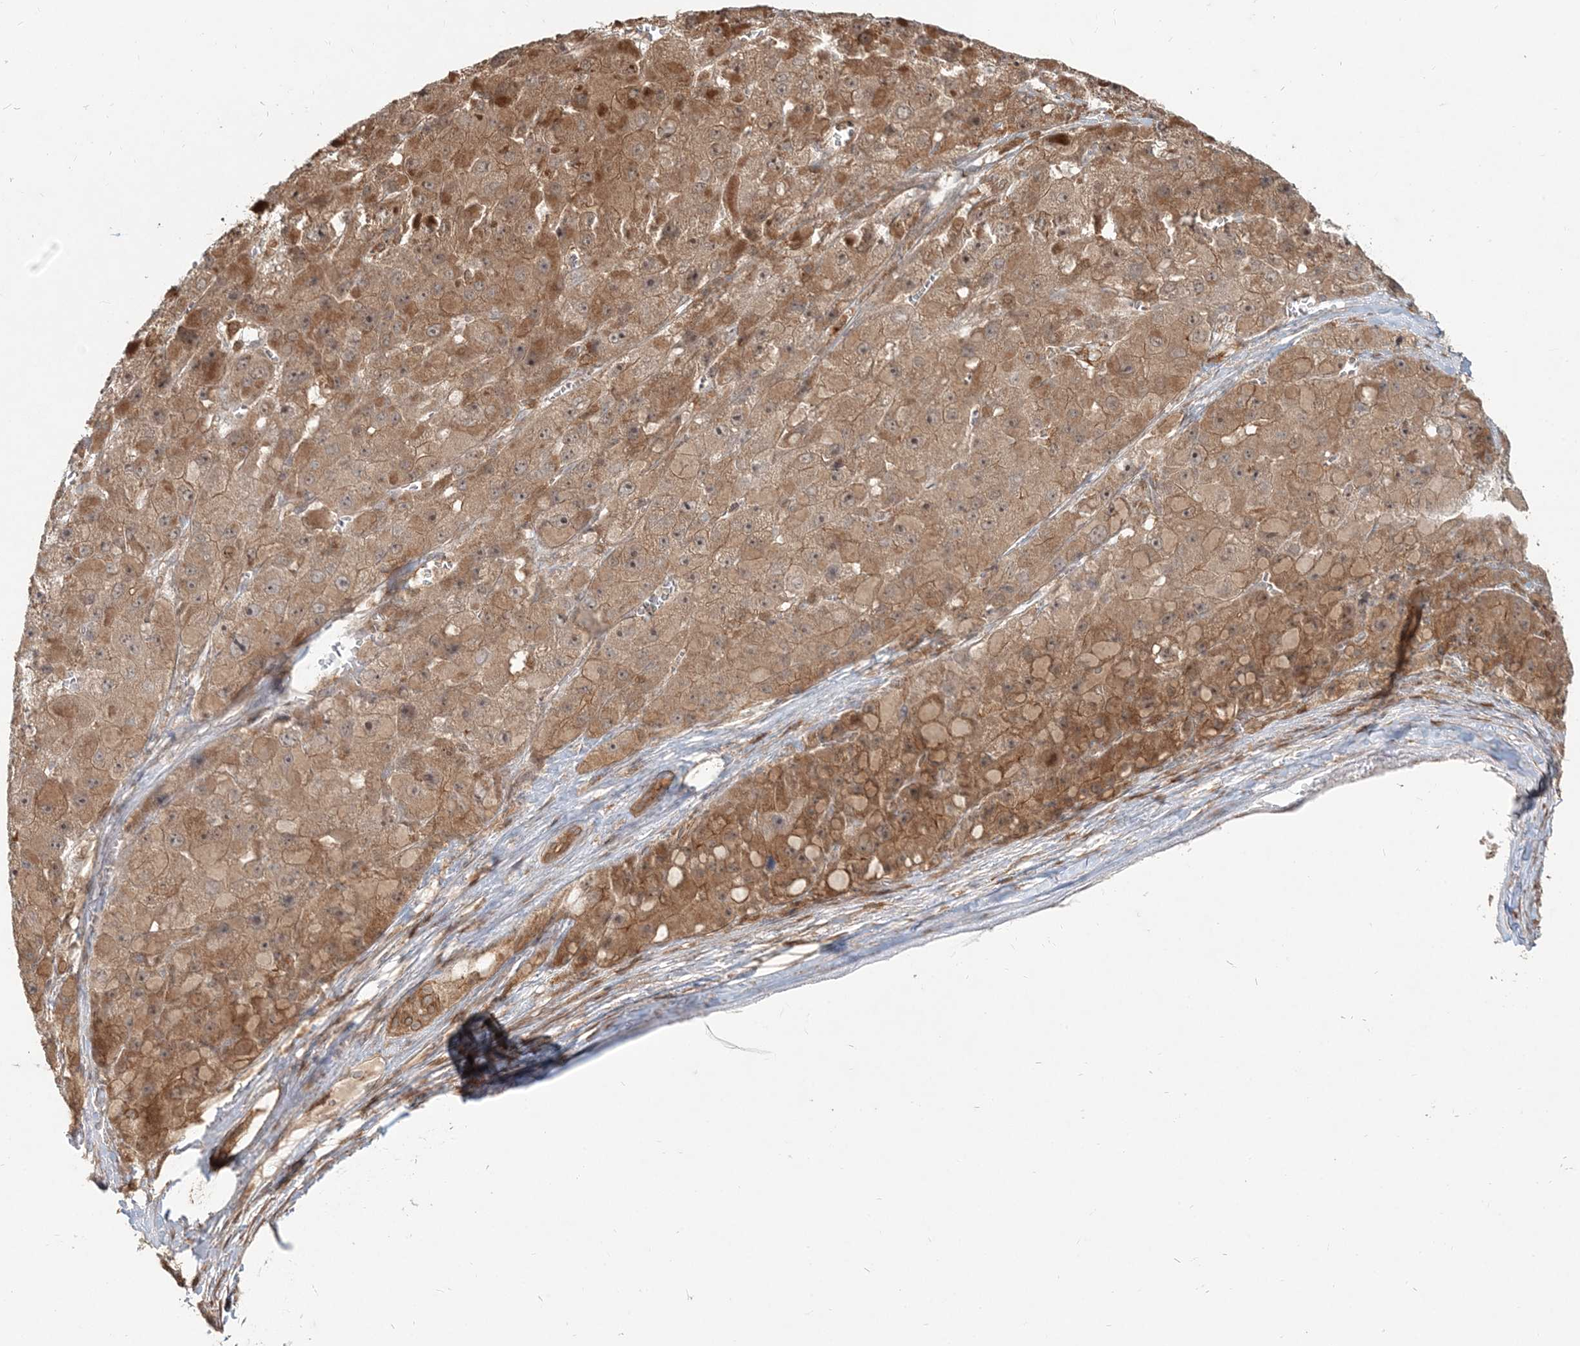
{"staining": {"intensity": "moderate", "quantity": ">75%", "location": "cytoplasmic/membranous"}, "tissue": "liver cancer", "cell_type": "Tumor cells", "image_type": "cancer", "snomed": [{"axis": "morphology", "description": "Carcinoma, Hepatocellular, NOS"}, {"axis": "topography", "description": "Liver"}], "caption": "Immunohistochemical staining of human liver cancer (hepatocellular carcinoma) exhibits medium levels of moderate cytoplasmic/membranous protein positivity in about >75% of tumor cells.", "gene": "CAB39", "patient": {"sex": "female", "age": 73}}